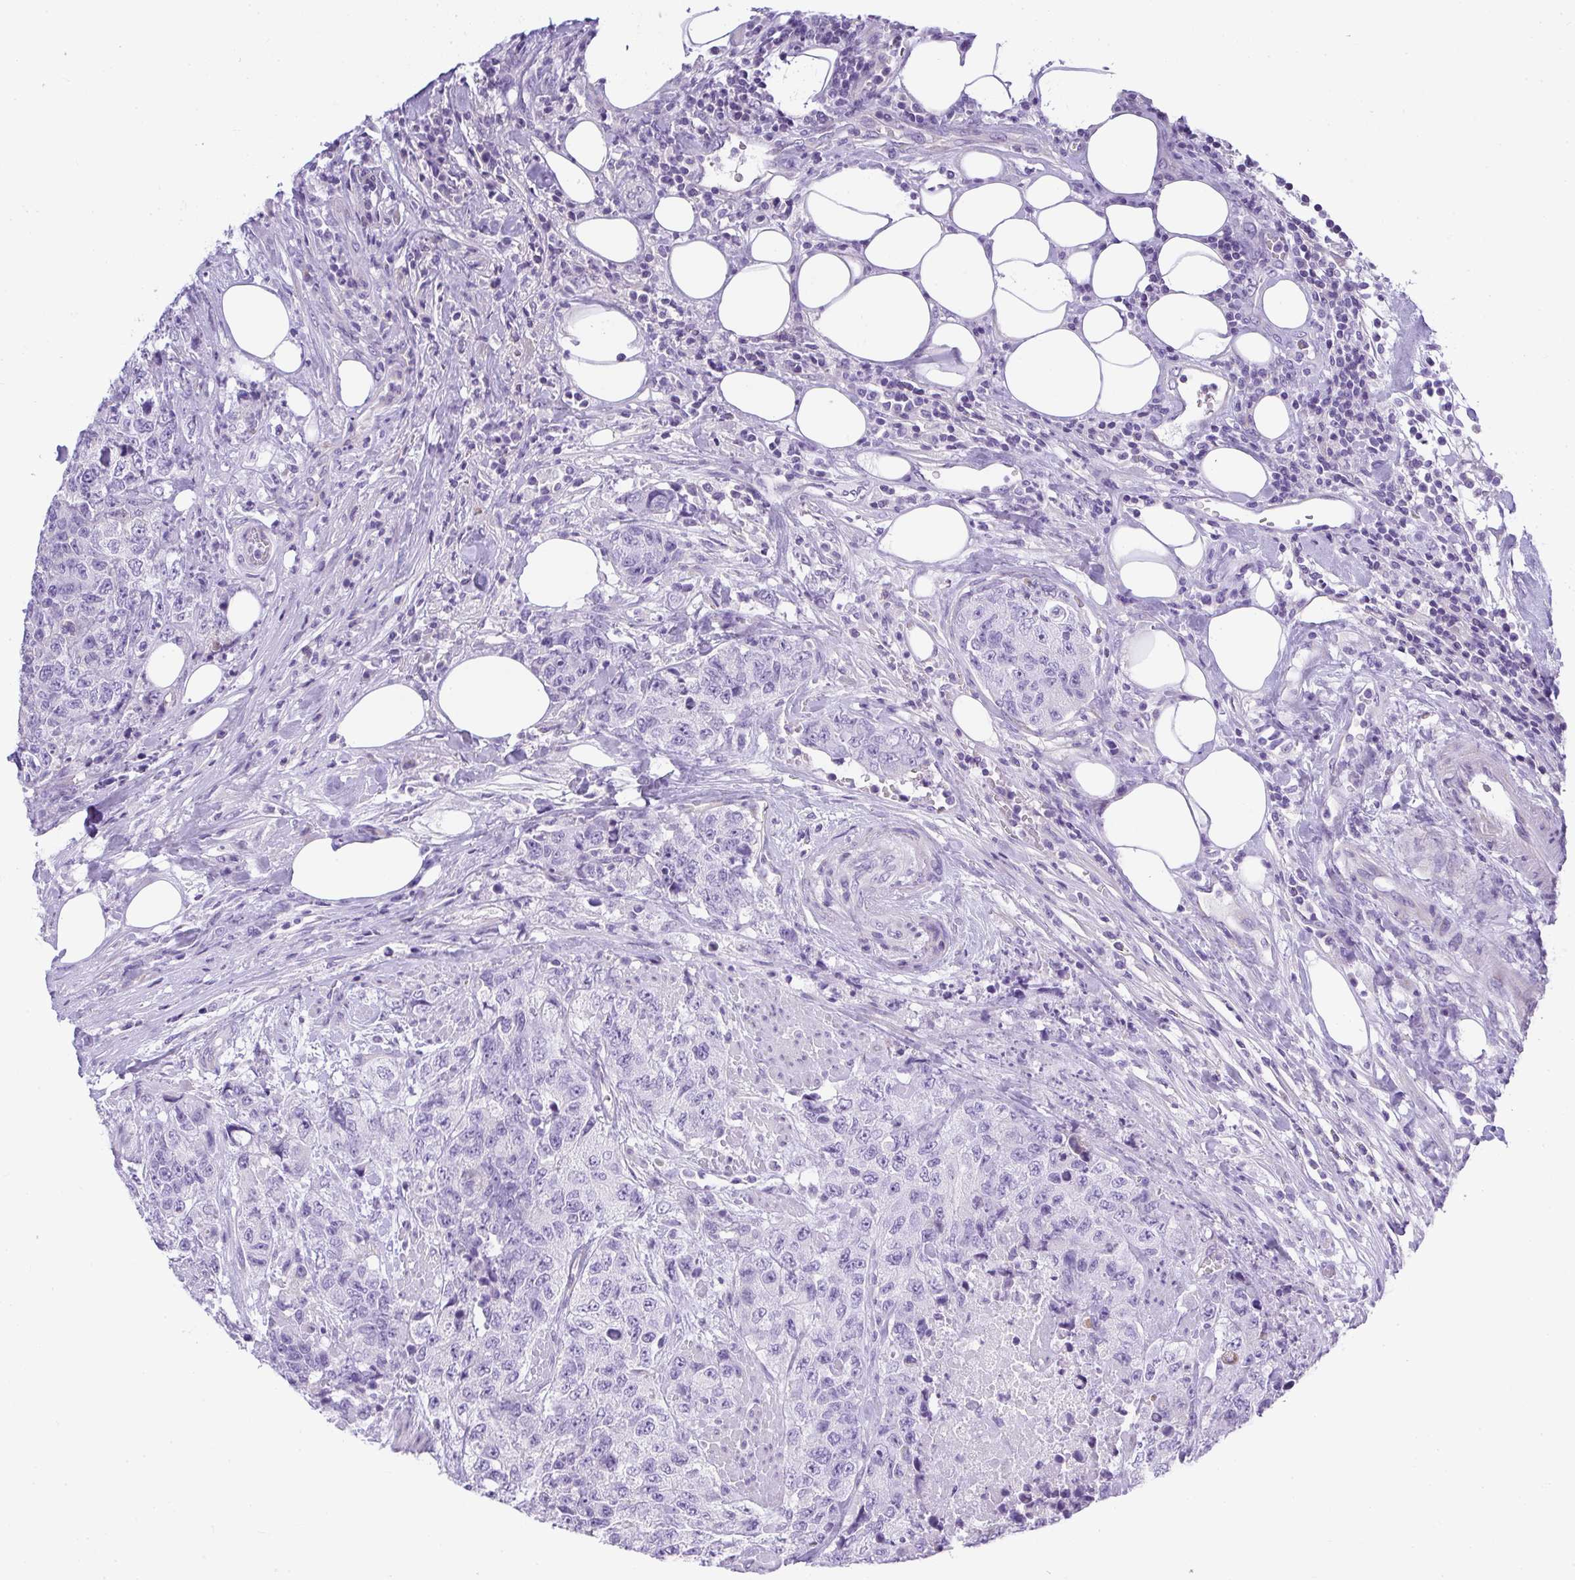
{"staining": {"intensity": "negative", "quantity": "none", "location": "none"}, "tissue": "urothelial cancer", "cell_type": "Tumor cells", "image_type": "cancer", "snomed": [{"axis": "morphology", "description": "Urothelial carcinoma, High grade"}, {"axis": "topography", "description": "Urinary bladder"}], "caption": "There is no significant positivity in tumor cells of high-grade urothelial carcinoma.", "gene": "PLPPR3", "patient": {"sex": "female", "age": 78}}